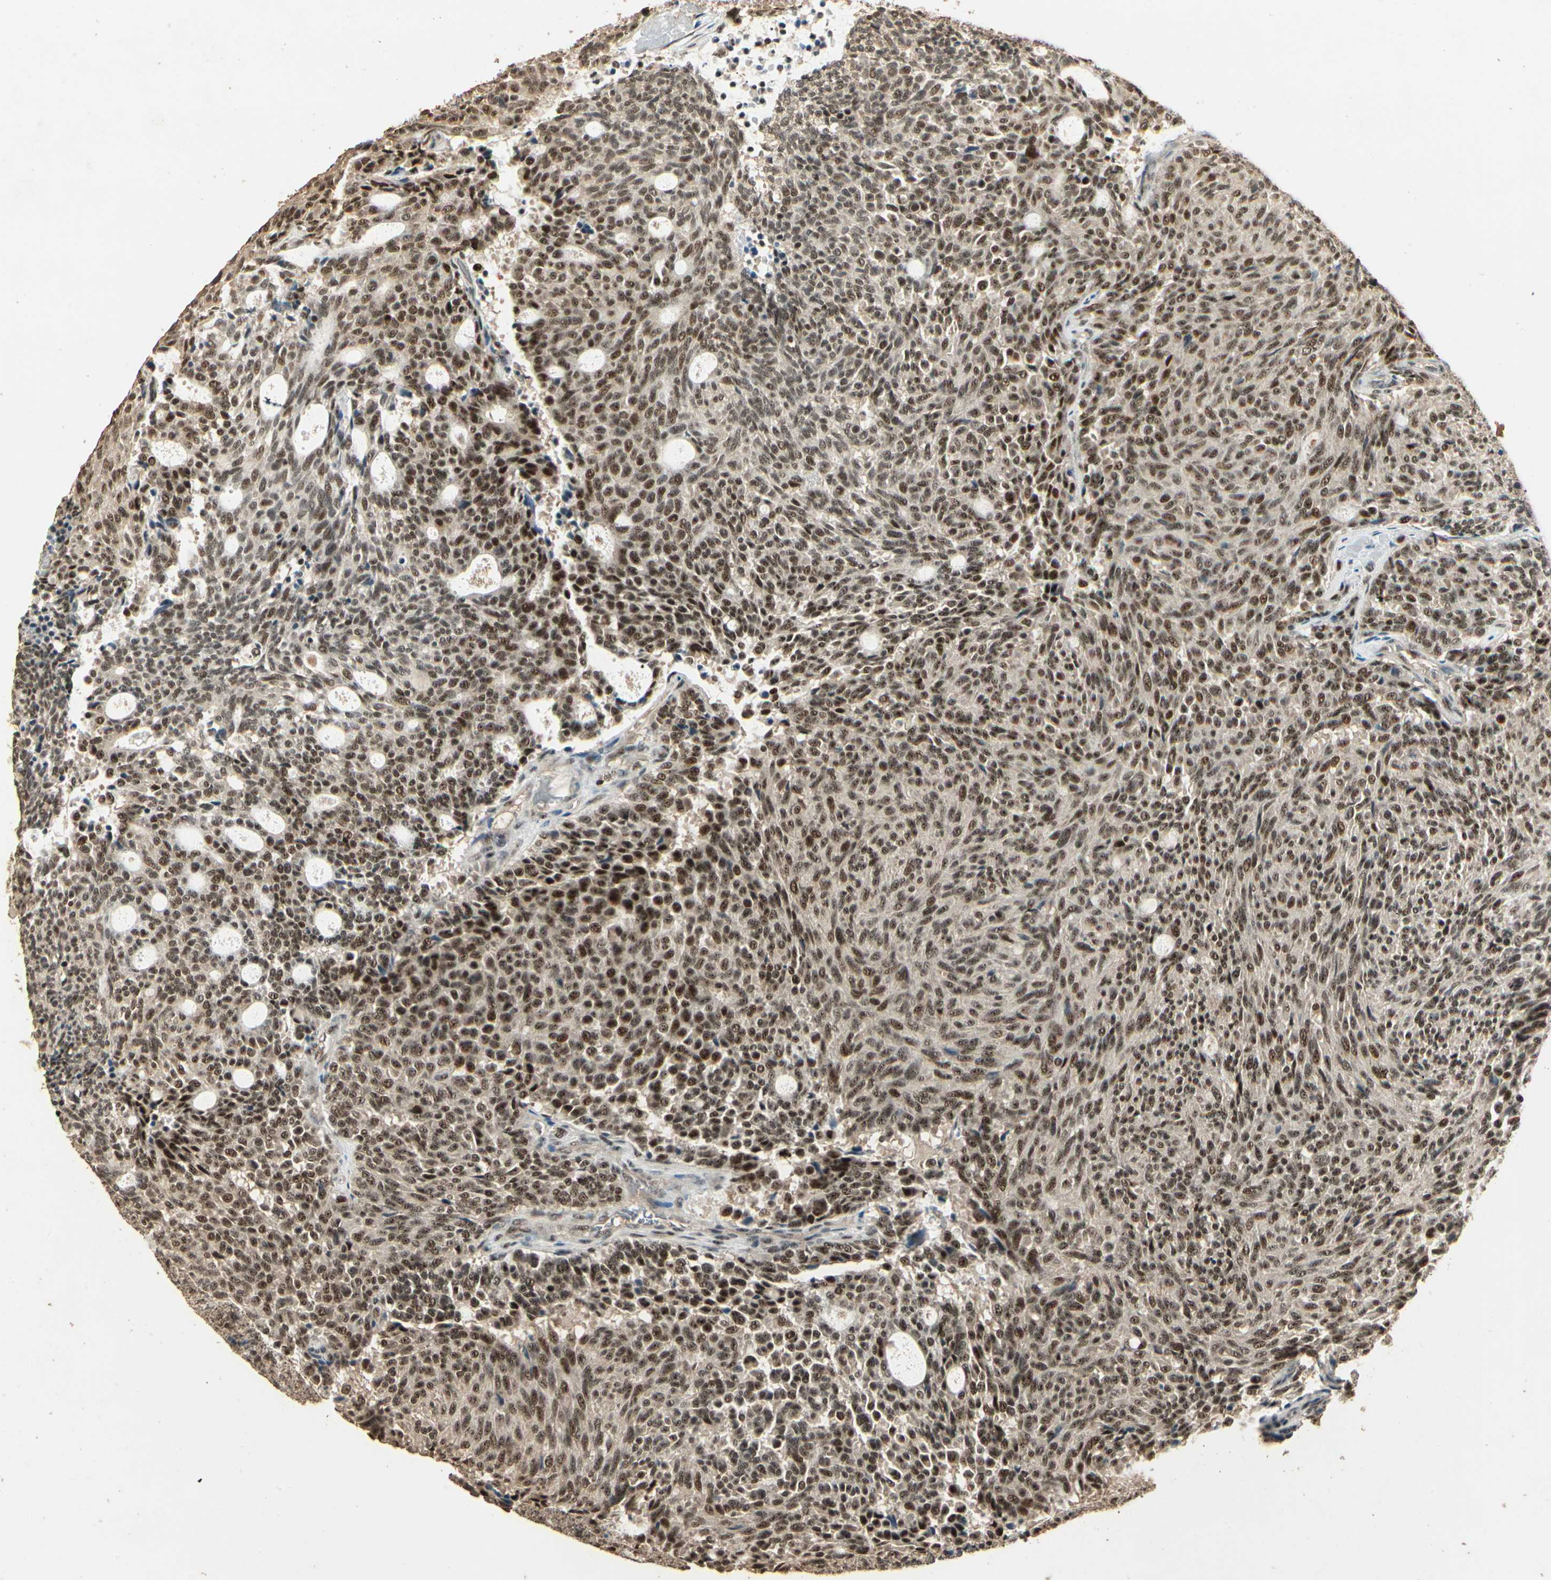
{"staining": {"intensity": "strong", "quantity": ">75%", "location": "nuclear"}, "tissue": "carcinoid", "cell_type": "Tumor cells", "image_type": "cancer", "snomed": [{"axis": "morphology", "description": "Carcinoid, malignant, NOS"}, {"axis": "topography", "description": "Pancreas"}], "caption": "Protein expression analysis of carcinoid exhibits strong nuclear staining in approximately >75% of tumor cells.", "gene": "RBM25", "patient": {"sex": "female", "age": 54}}